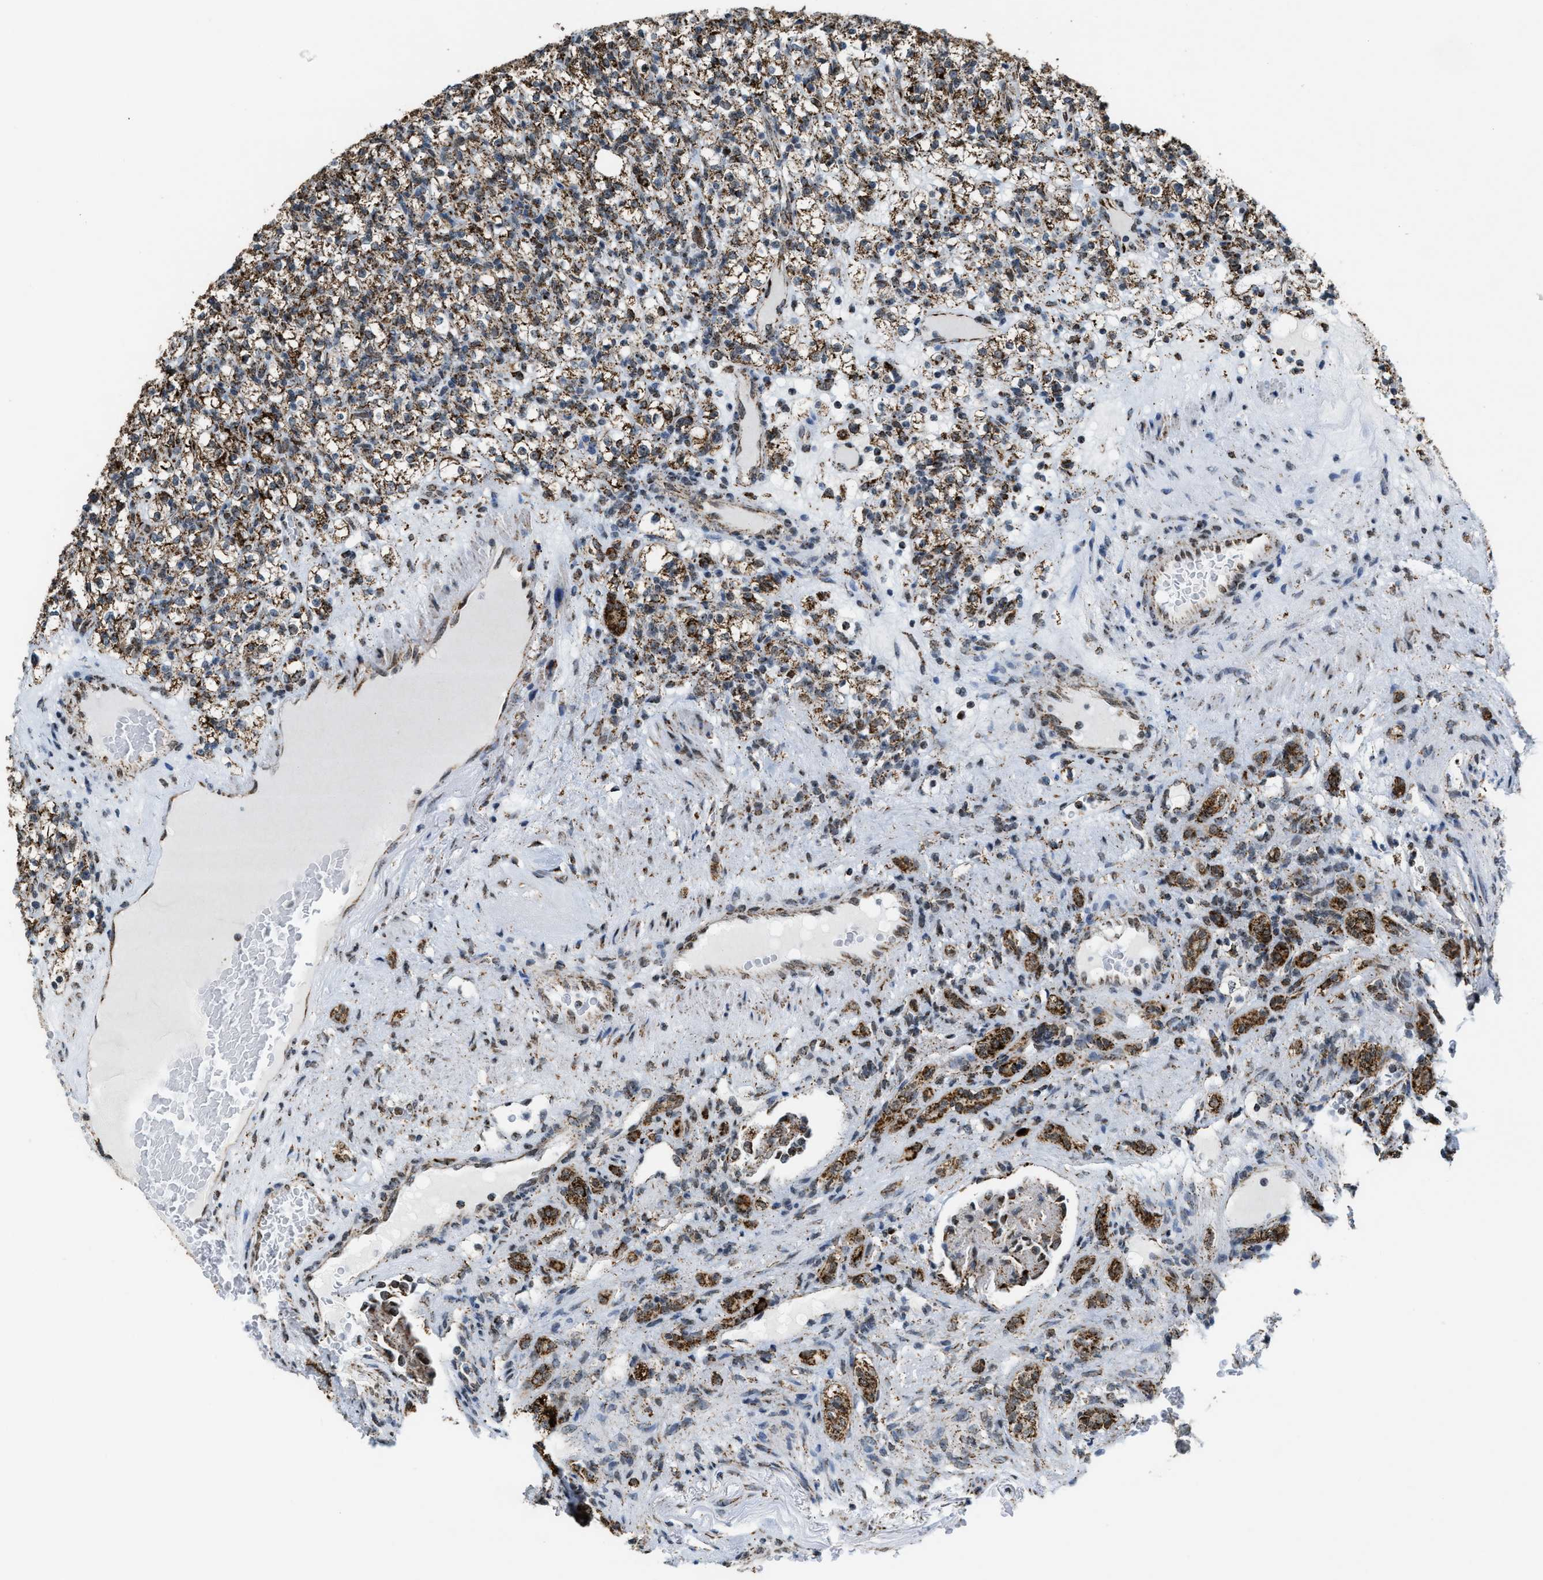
{"staining": {"intensity": "strong", "quantity": ">75%", "location": "cytoplasmic/membranous"}, "tissue": "renal cancer", "cell_type": "Tumor cells", "image_type": "cancer", "snomed": [{"axis": "morphology", "description": "Normal tissue, NOS"}, {"axis": "morphology", "description": "Adenocarcinoma, NOS"}, {"axis": "topography", "description": "Kidney"}], "caption": "Tumor cells demonstrate high levels of strong cytoplasmic/membranous staining in about >75% of cells in renal adenocarcinoma. (DAB (3,3'-diaminobenzidine) IHC, brown staining for protein, blue staining for nuclei).", "gene": "HIBADH", "patient": {"sex": "female", "age": 72}}